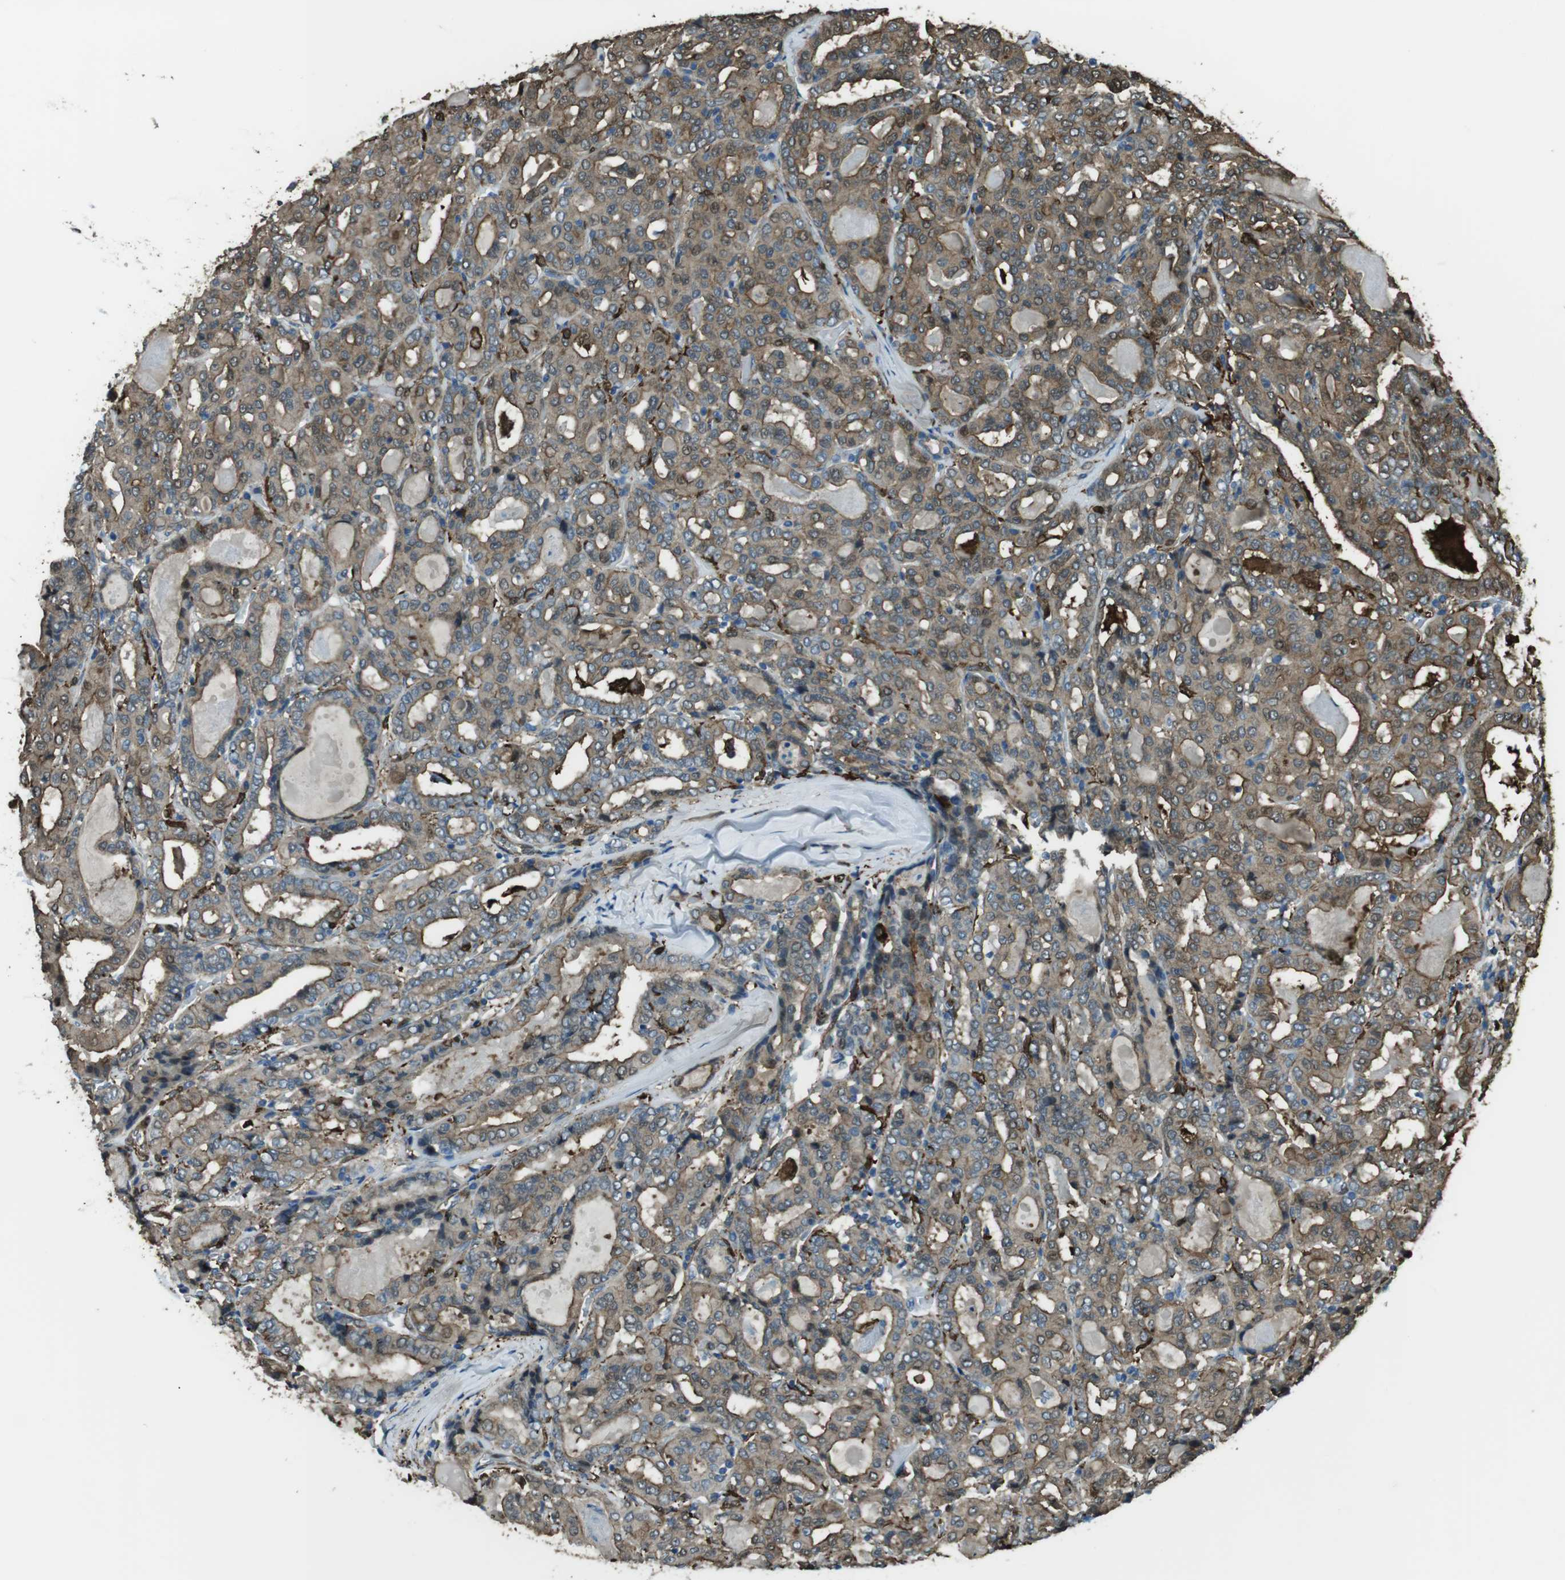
{"staining": {"intensity": "weak", "quantity": ">75%", "location": "cytoplasmic/membranous"}, "tissue": "thyroid cancer", "cell_type": "Tumor cells", "image_type": "cancer", "snomed": [{"axis": "morphology", "description": "Papillary adenocarcinoma, NOS"}, {"axis": "topography", "description": "Thyroid gland"}], "caption": "Tumor cells exhibit low levels of weak cytoplasmic/membranous expression in about >75% of cells in thyroid cancer.", "gene": "SFT2D1", "patient": {"sex": "female", "age": 42}}